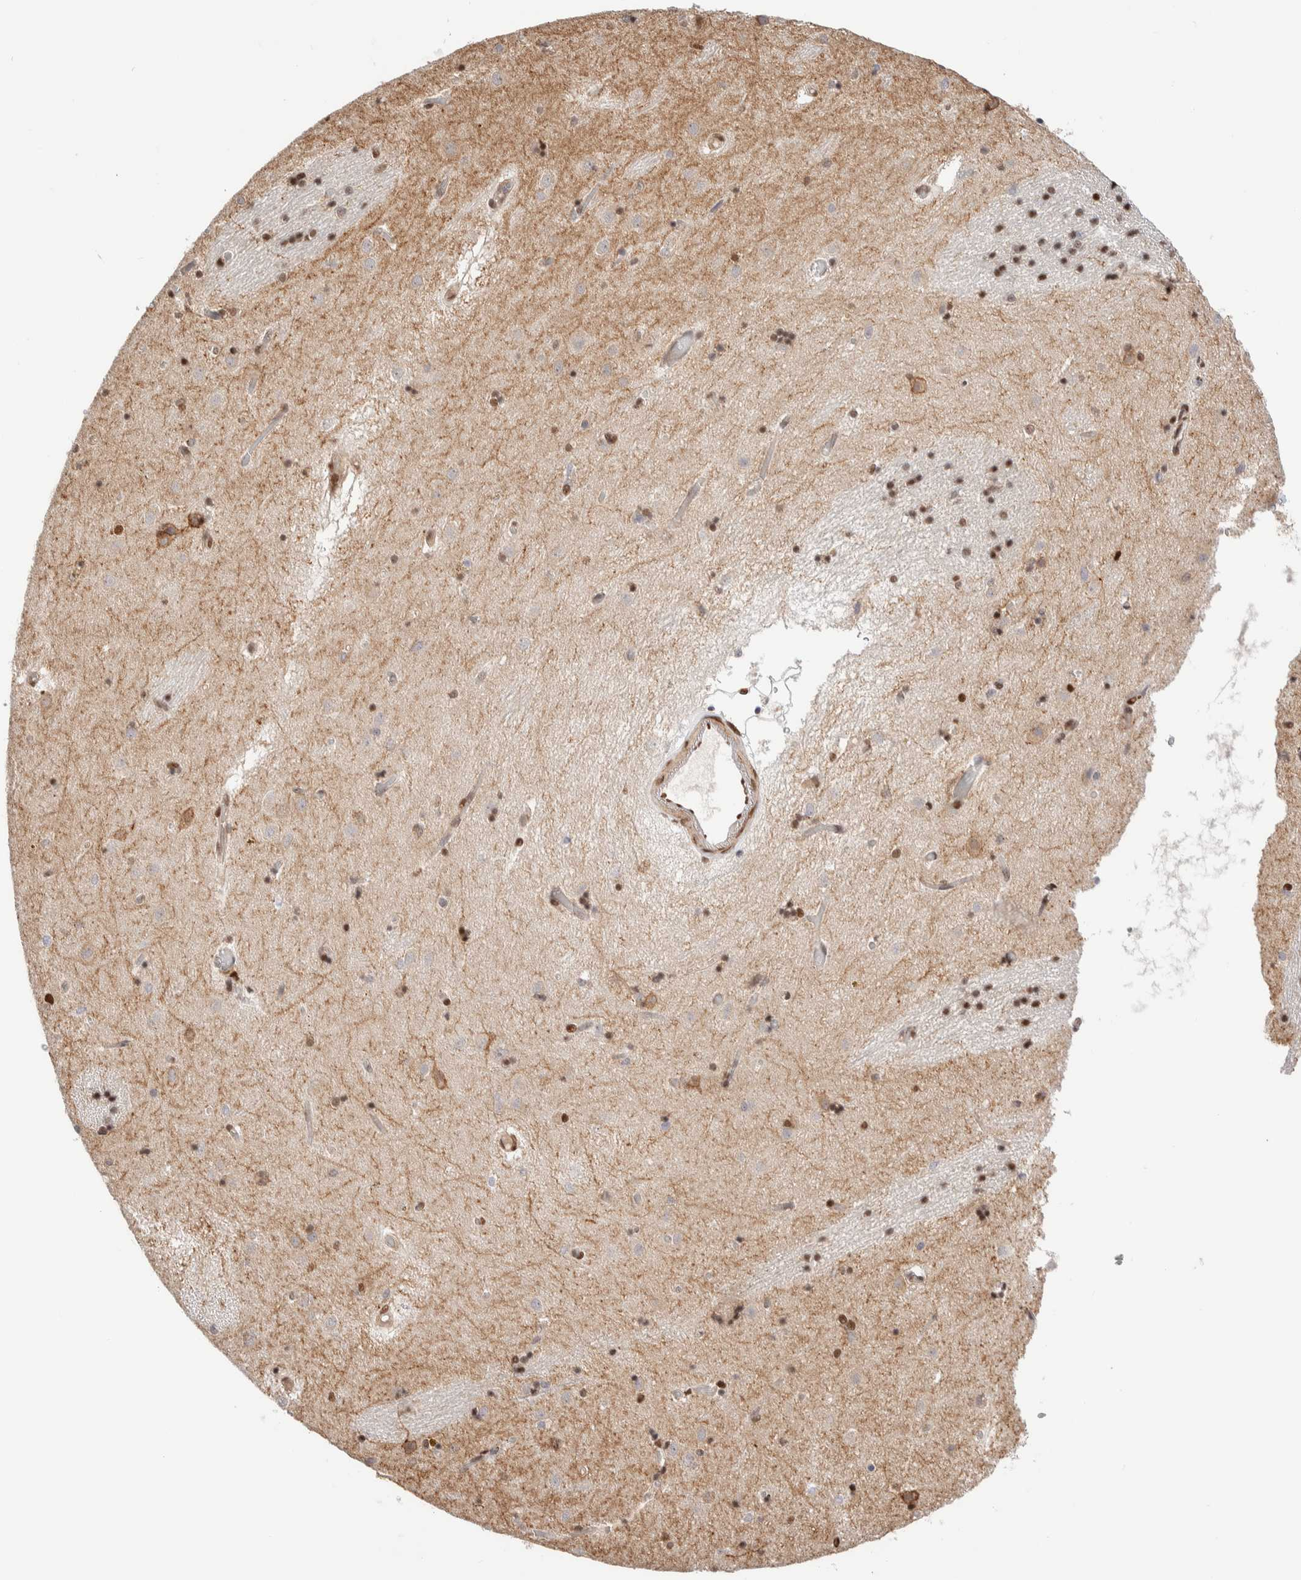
{"staining": {"intensity": "moderate", "quantity": "25%-75%", "location": "nuclear"}, "tissue": "caudate", "cell_type": "Glial cells", "image_type": "normal", "snomed": [{"axis": "morphology", "description": "Normal tissue, NOS"}, {"axis": "topography", "description": "Lateral ventricle wall"}], "caption": "Caudate stained for a protein (brown) demonstrates moderate nuclear positive positivity in approximately 25%-75% of glial cells.", "gene": "NSMAF", "patient": {"sex": "male", "age": 70}}